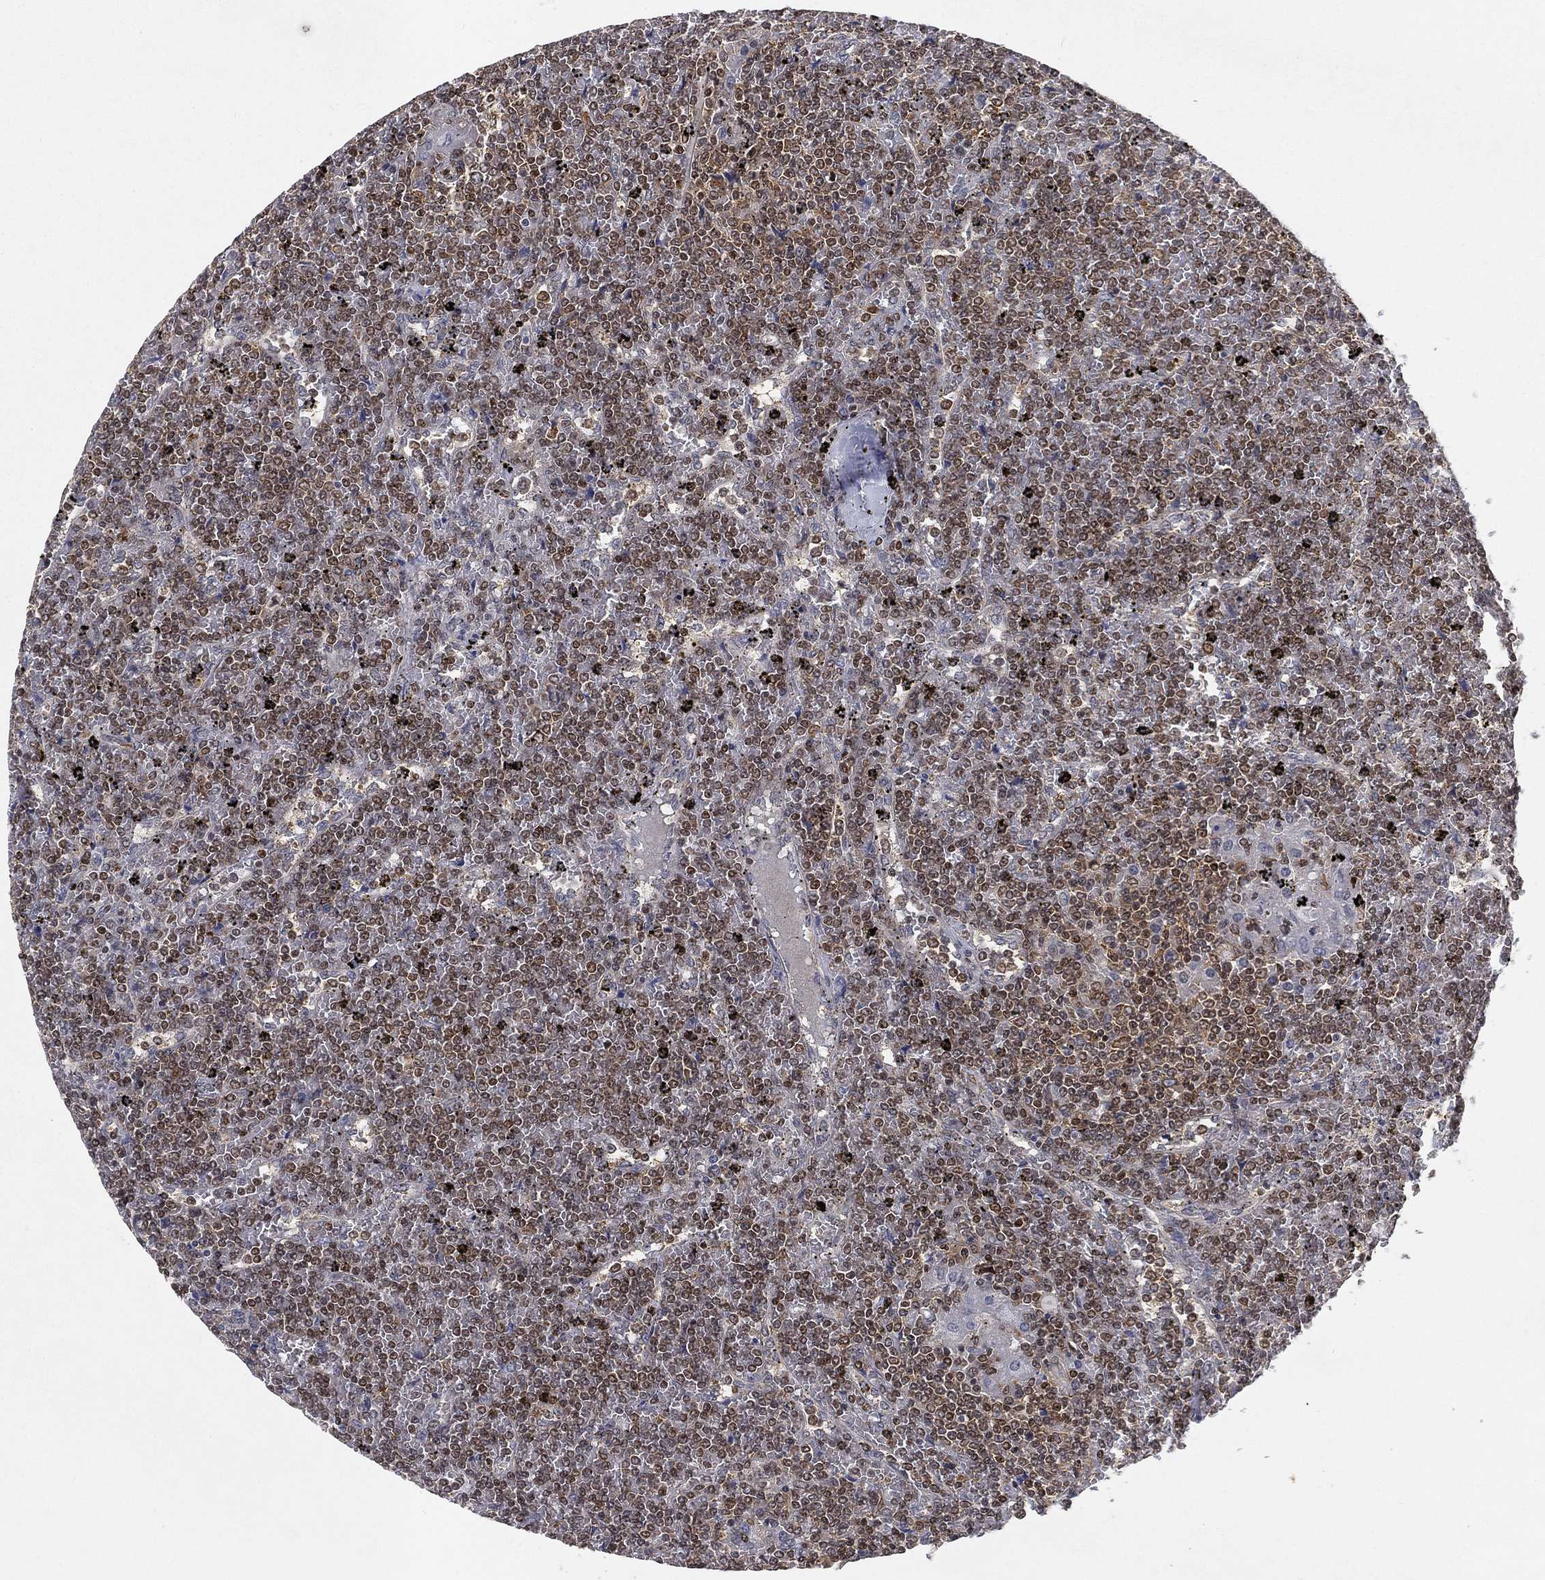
{"staining": {"intensity": "weak", "quantity": "25%-75%", "location": "nuclear"}, "tissue": "lymphoma", "cell_type": "Tumor cells", "image_type": "cancer", "snomed": [{"axis": "morphology", "description": "Malignant lymphoma, non-Hodgkin's type, Low grade"}, {"axis": "topography", "description": "Spleen"}], "caption": "Low-grade malignant lymphoma, non-Hodgkin's type was stained to show a protein in brown. There is low levels of weak nuclear expression in about 25%-75% of tumor cells.", "gene": "CRTC3", "patient": {"sex": "female", "age": 19}}